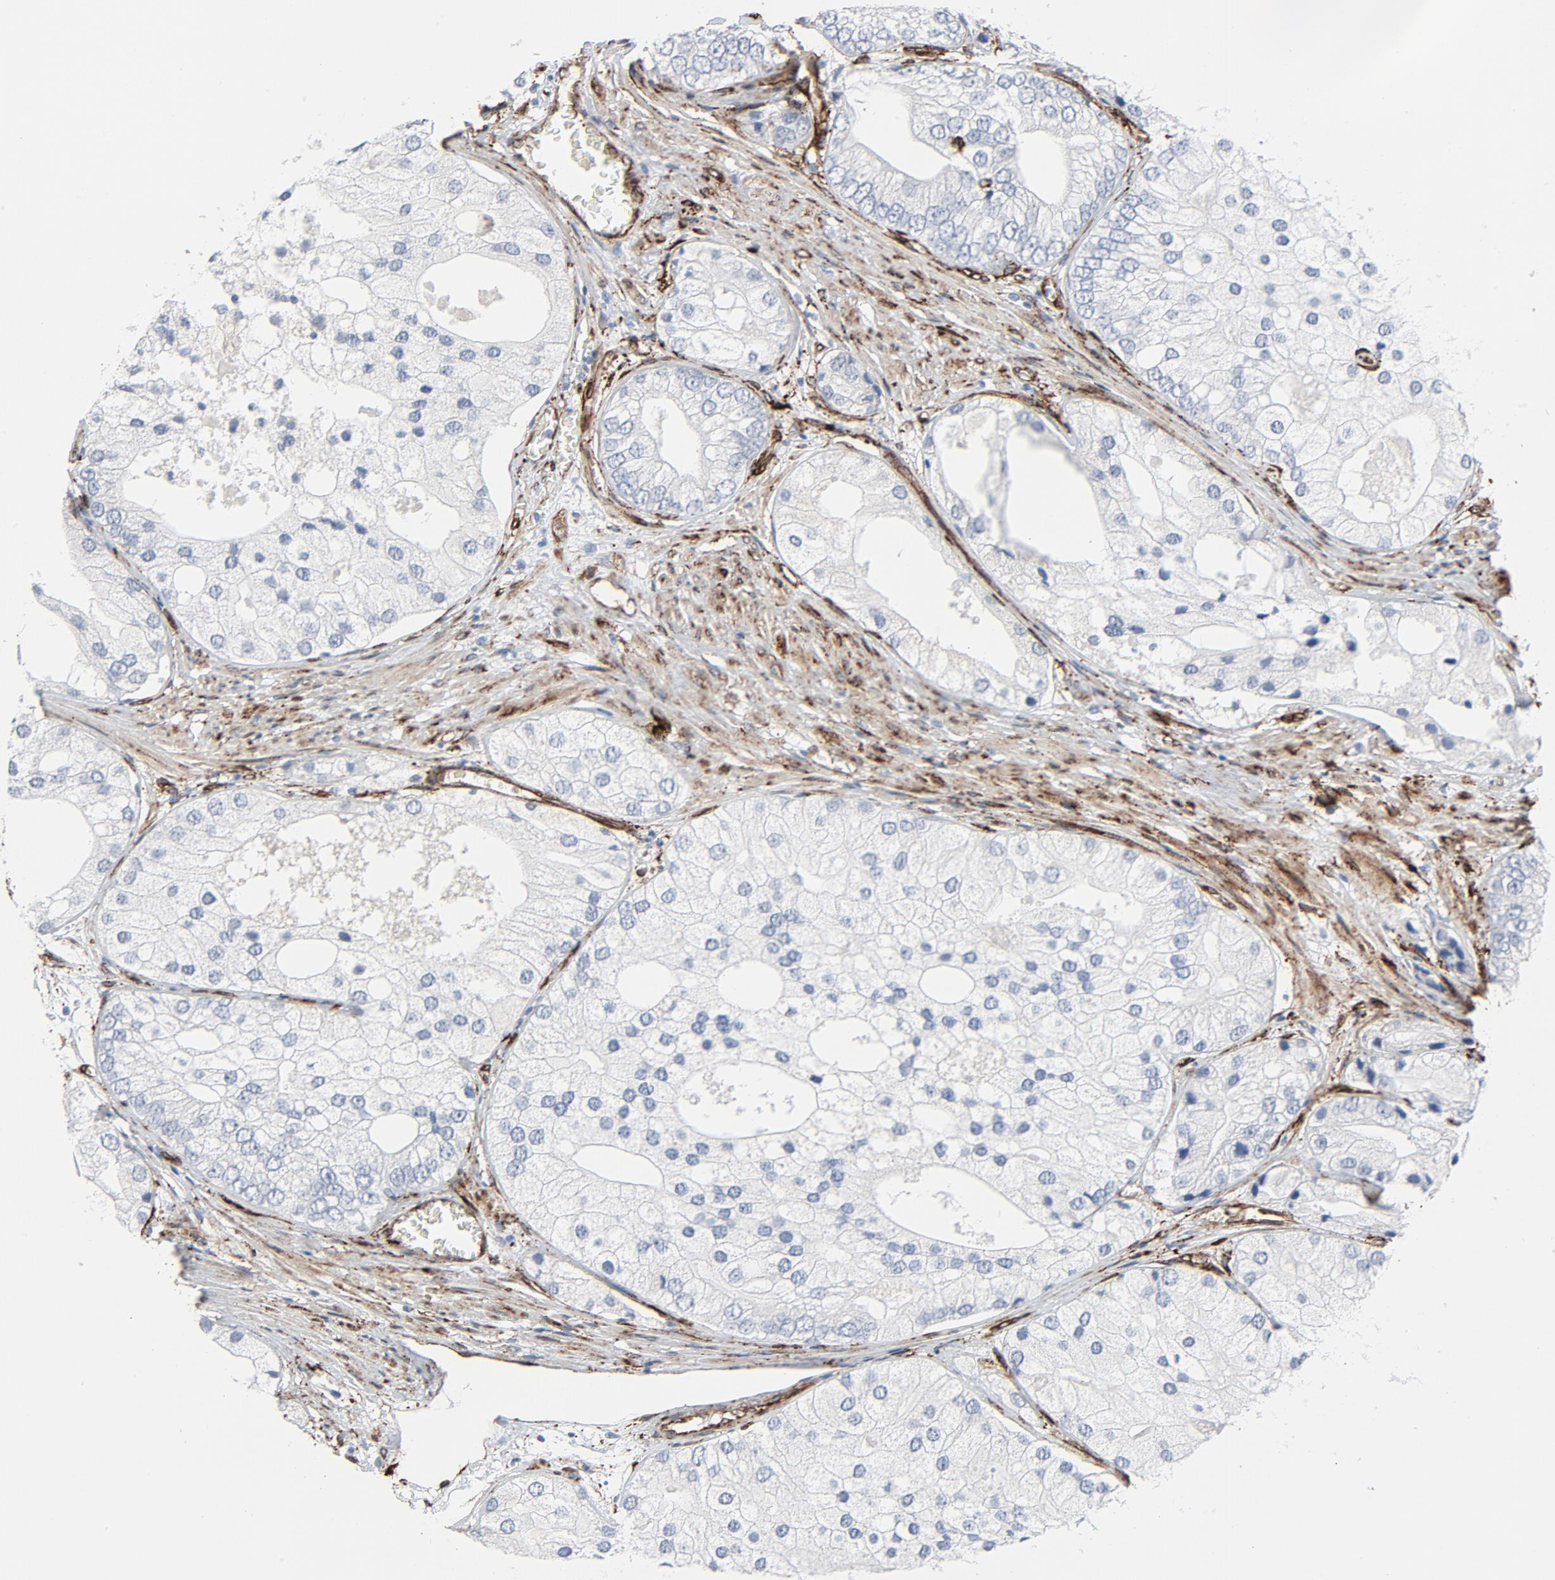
{"staining": {"intensity": "negative", "quantity": "none", "location": "none"}, "tissue": "prostate cancer", "cell_type": "Tumor cells", "image_type": "cancer", "snomed": [{"axis": "morphology", "description": "Adenocarcinoma, Low grade"}, {"axis": "topography", "description": "Prostate"}], "caption": "IHC photomicrograph of human prostate cancer (adenocarcinoma (low-grade)) stained for a protein (brown), which shows no staining in tumor cells.", "gene": "SERPINH1", "patient": {"sex": "male", "age": 69}}